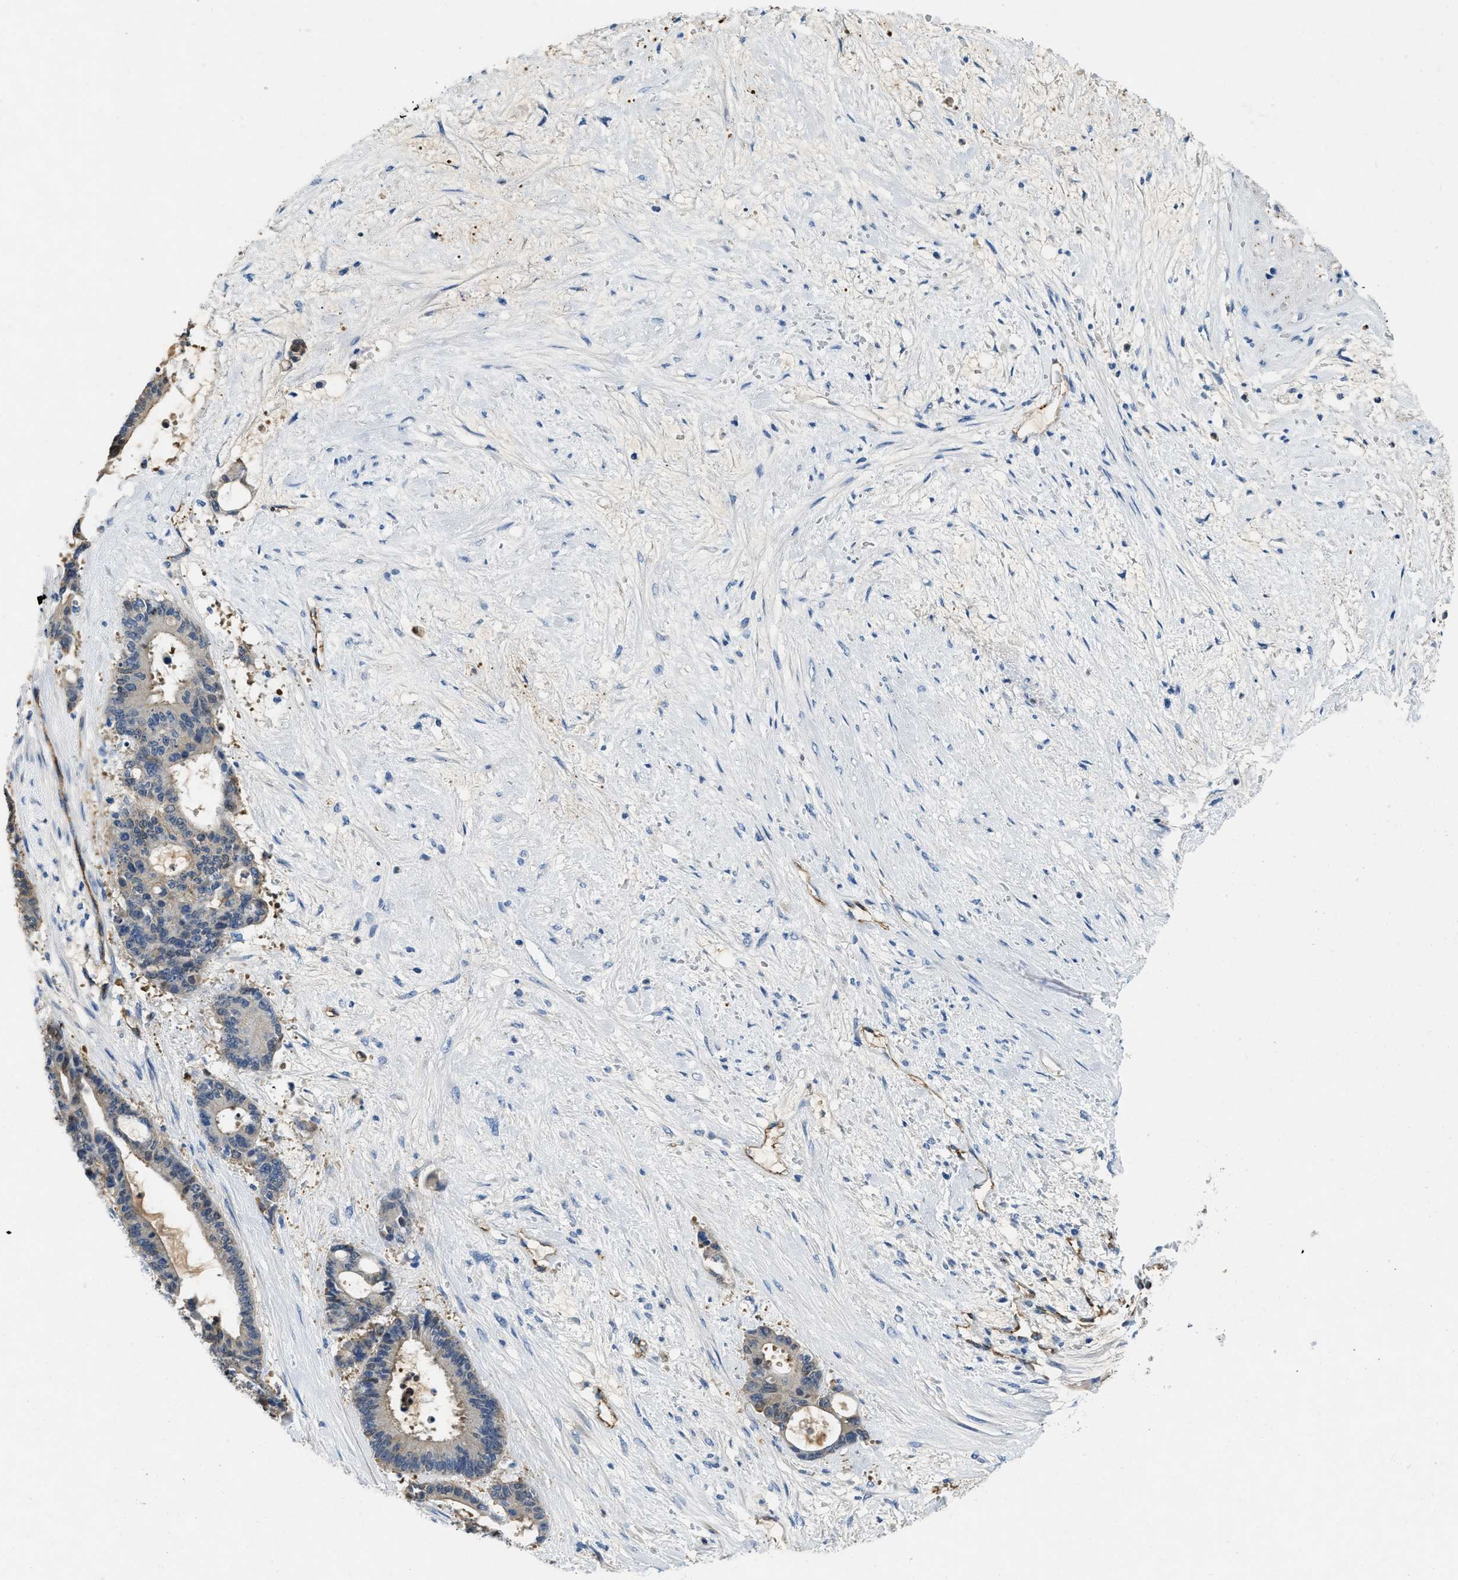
{"staining": {"intensity": "weak", "quantity": "<25%", "location": "cytoplasmic/membranous"}, "tissue": "liver cancer", "cell_type": "Tumor cells", "image_type": "cancer", "snomed": [{"axis": "morphology", "description": "Normal tissue, NOS"}, {"axis": "morphology", "description": "Cholangiocarcinoma"}, {"axis": "topography", "description": "Liver"}, {"axis": "topography", "description": "Peripheral nerve tissue"}], "caption": "This image is of cholangiocarcinoma (liver) stained with immunohistochemistry (IHC) to label a protein in brown with the nuclei are counter-stained blue. There is no expression in tumor cells. Nuclei are stained in blue.", "gene": "SPEG", "patient": {"sex": "female", "age": 73}}